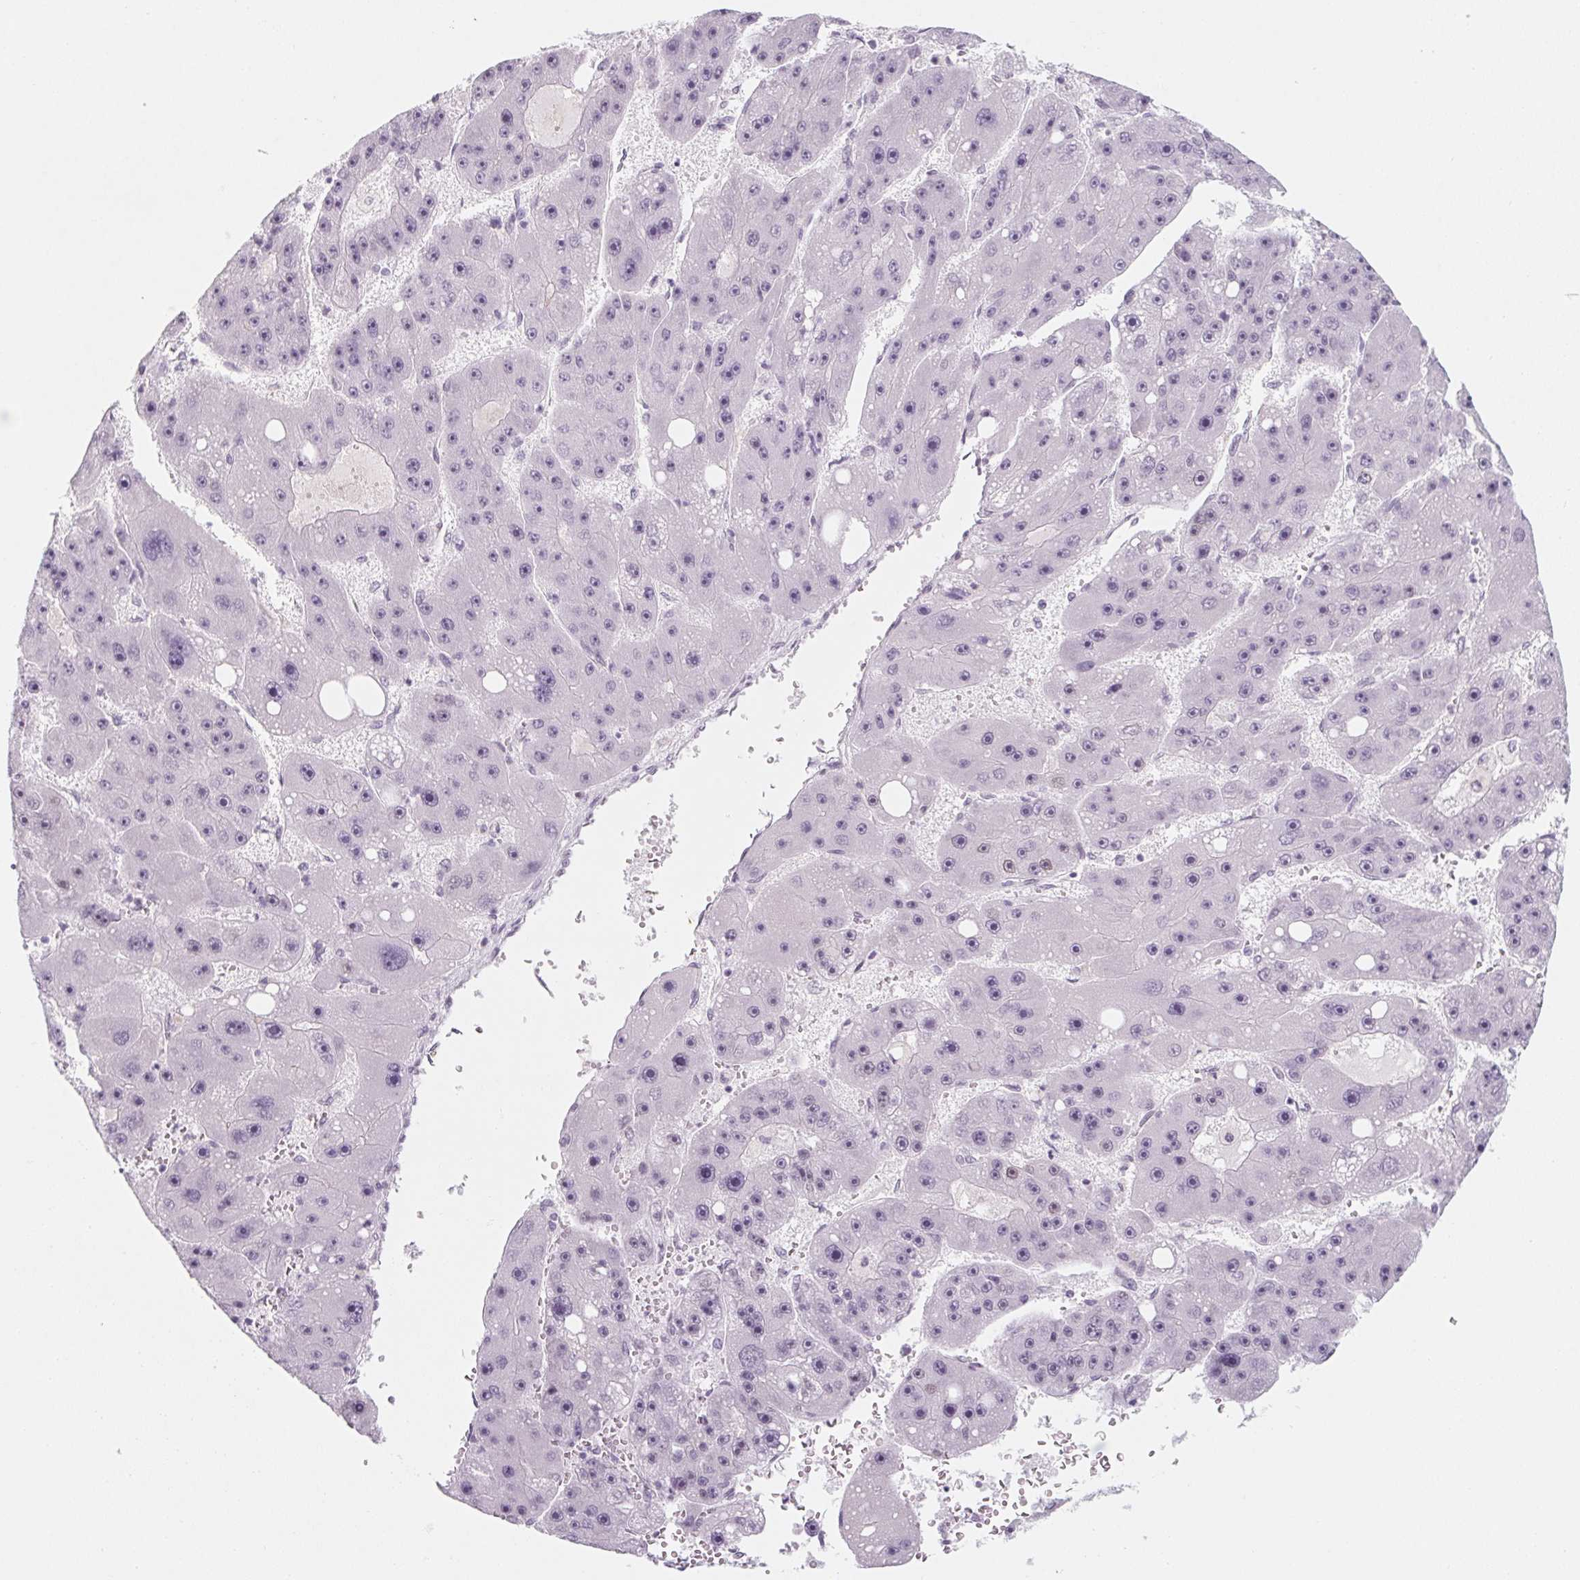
{"staining": {"intensity": "negative", "quantity": "none", "location": "none"}, "tissue": "liver cancer", "cell_type": "Tumor cells", "image_type": "cancer", "snomed": [{"axis": "morphology", "description": "Carcinoma, Hepatocellular, NOS"}, {"axis": "topography", "description": "Liver"}], "caption": "Protein analysis of liver hepatocellular carcinoma demonstrates no significant positivity in tumor cells. Nuclei are stained in blue.", "gene": "KCNQ2", "patient": {"sex": "female", "age": 61}}